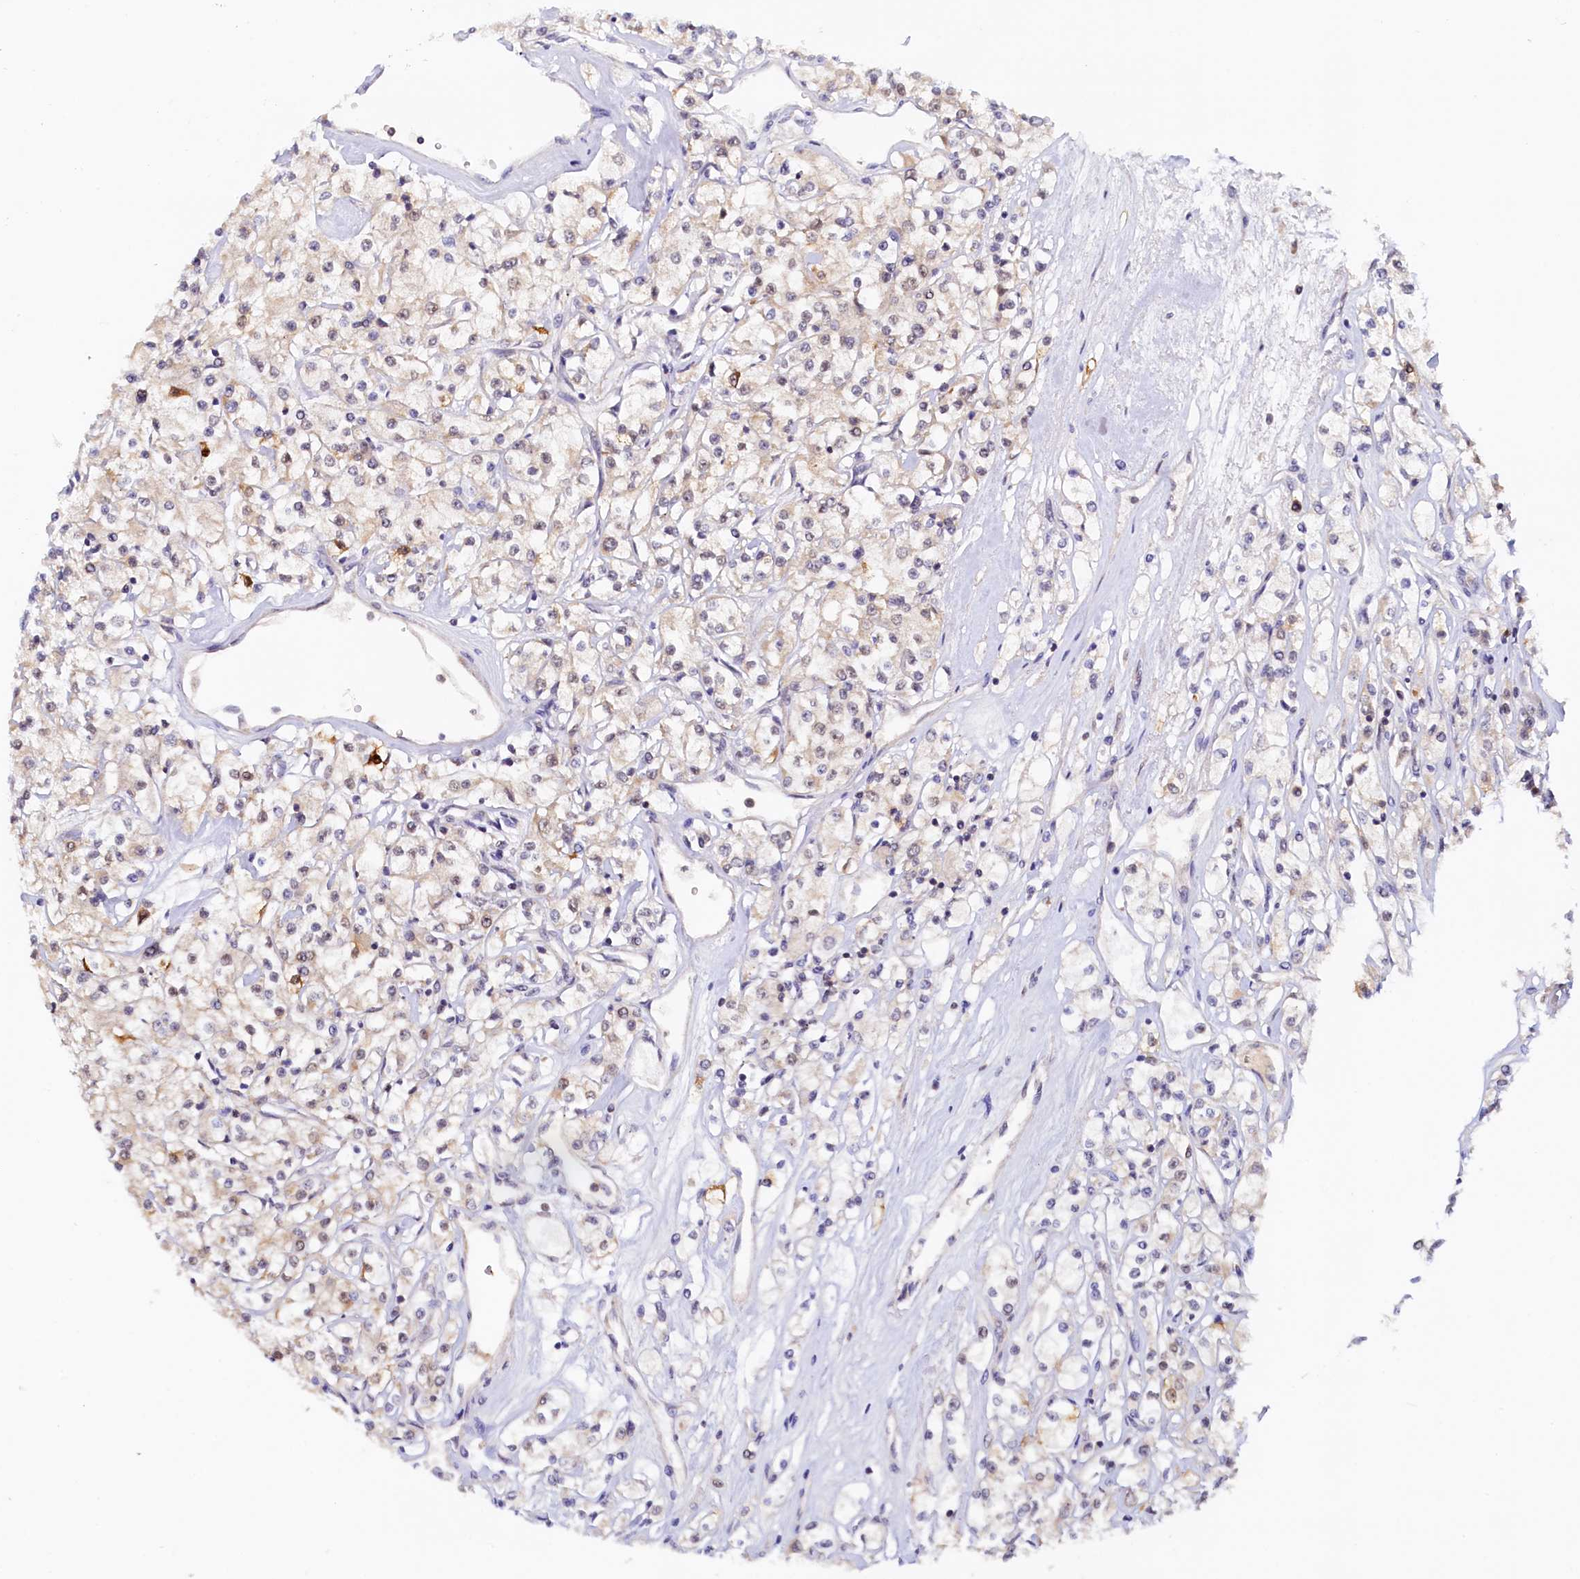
{"staining": {"intensity": "weak", "quantity": "<25%", "location": "cytoplasmic/membranous"}, "tissue": "renal cancer", "cell_type": "Tumor cells", "image_type": "cancer", "snomed": [{"axis": "morphology", "description": "Adenocarcinoma, NOS"}, {"axis": "topography", "description": "Kidney"}], "caption": "Immunohistochemical staining of human renal cancer (adenocarcinoma) exhibits no significant positivity in tumor cells.", "gene": "PAAF1", "patient": {"sex": "female", "age": 59}}